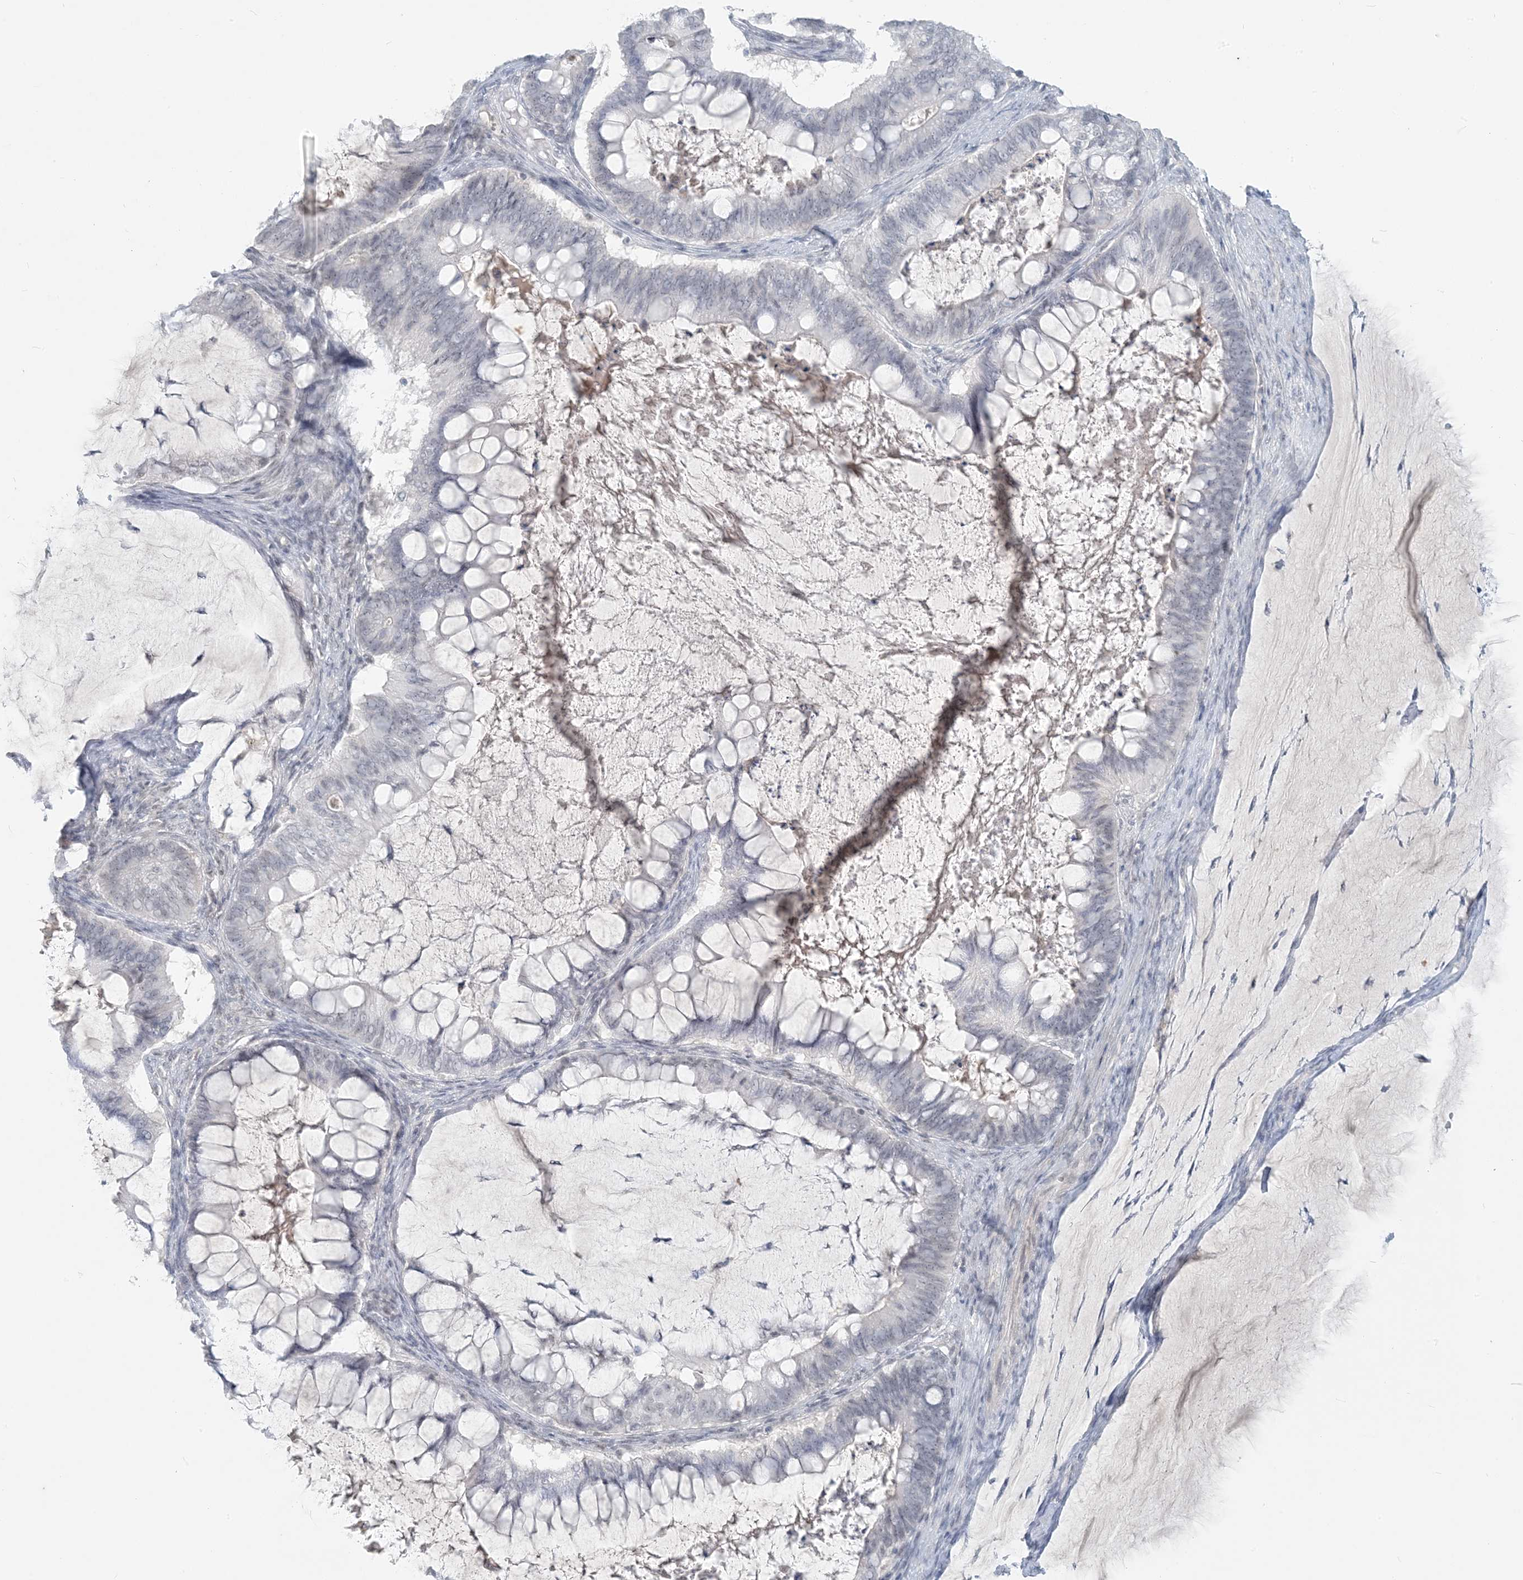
{"staining": {"intensity": "negative", "quantity": "none", "location": "none"}, "tissue": "ovarian cancer", "cell_type": "Tumor cells", "image_type": "cancer", "snomed": [{"axis": "morphology", "description": "Cystadenocarcinoma, mucinous, NOS"}, {"axis": "topography", "description": "Ovary"}], "caption": "Tumor cells show no significant positivity in mucinous cystadenocarcinoma (ovarian). (Brightfield microscopy of DAB IHC at high magnification).", "gene": "SCML1", "patient": {"sex": "female", "age": 61}}